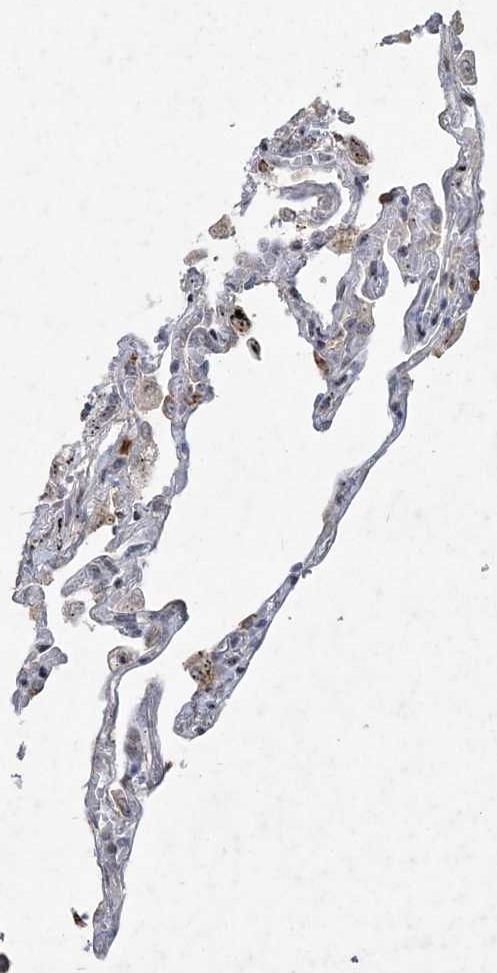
{"staining": {"intensity": "weak", "quantity": "<25%", "location": "cytoplasmic/membranous"}, "tissue": "lung", "cell_type": "Alveolar cells", "image_type": "normal", "snomed": [{"axis": "morphology", "description": "Normal tissue, NOS"}, {"axis": "topography", "description": "Lung"}], "caption": "The histopathology image exhibits no significant staining in alveolar cells of lung.", "gene": "GIN1", "patient": {"sex": "male", "age": 59}}